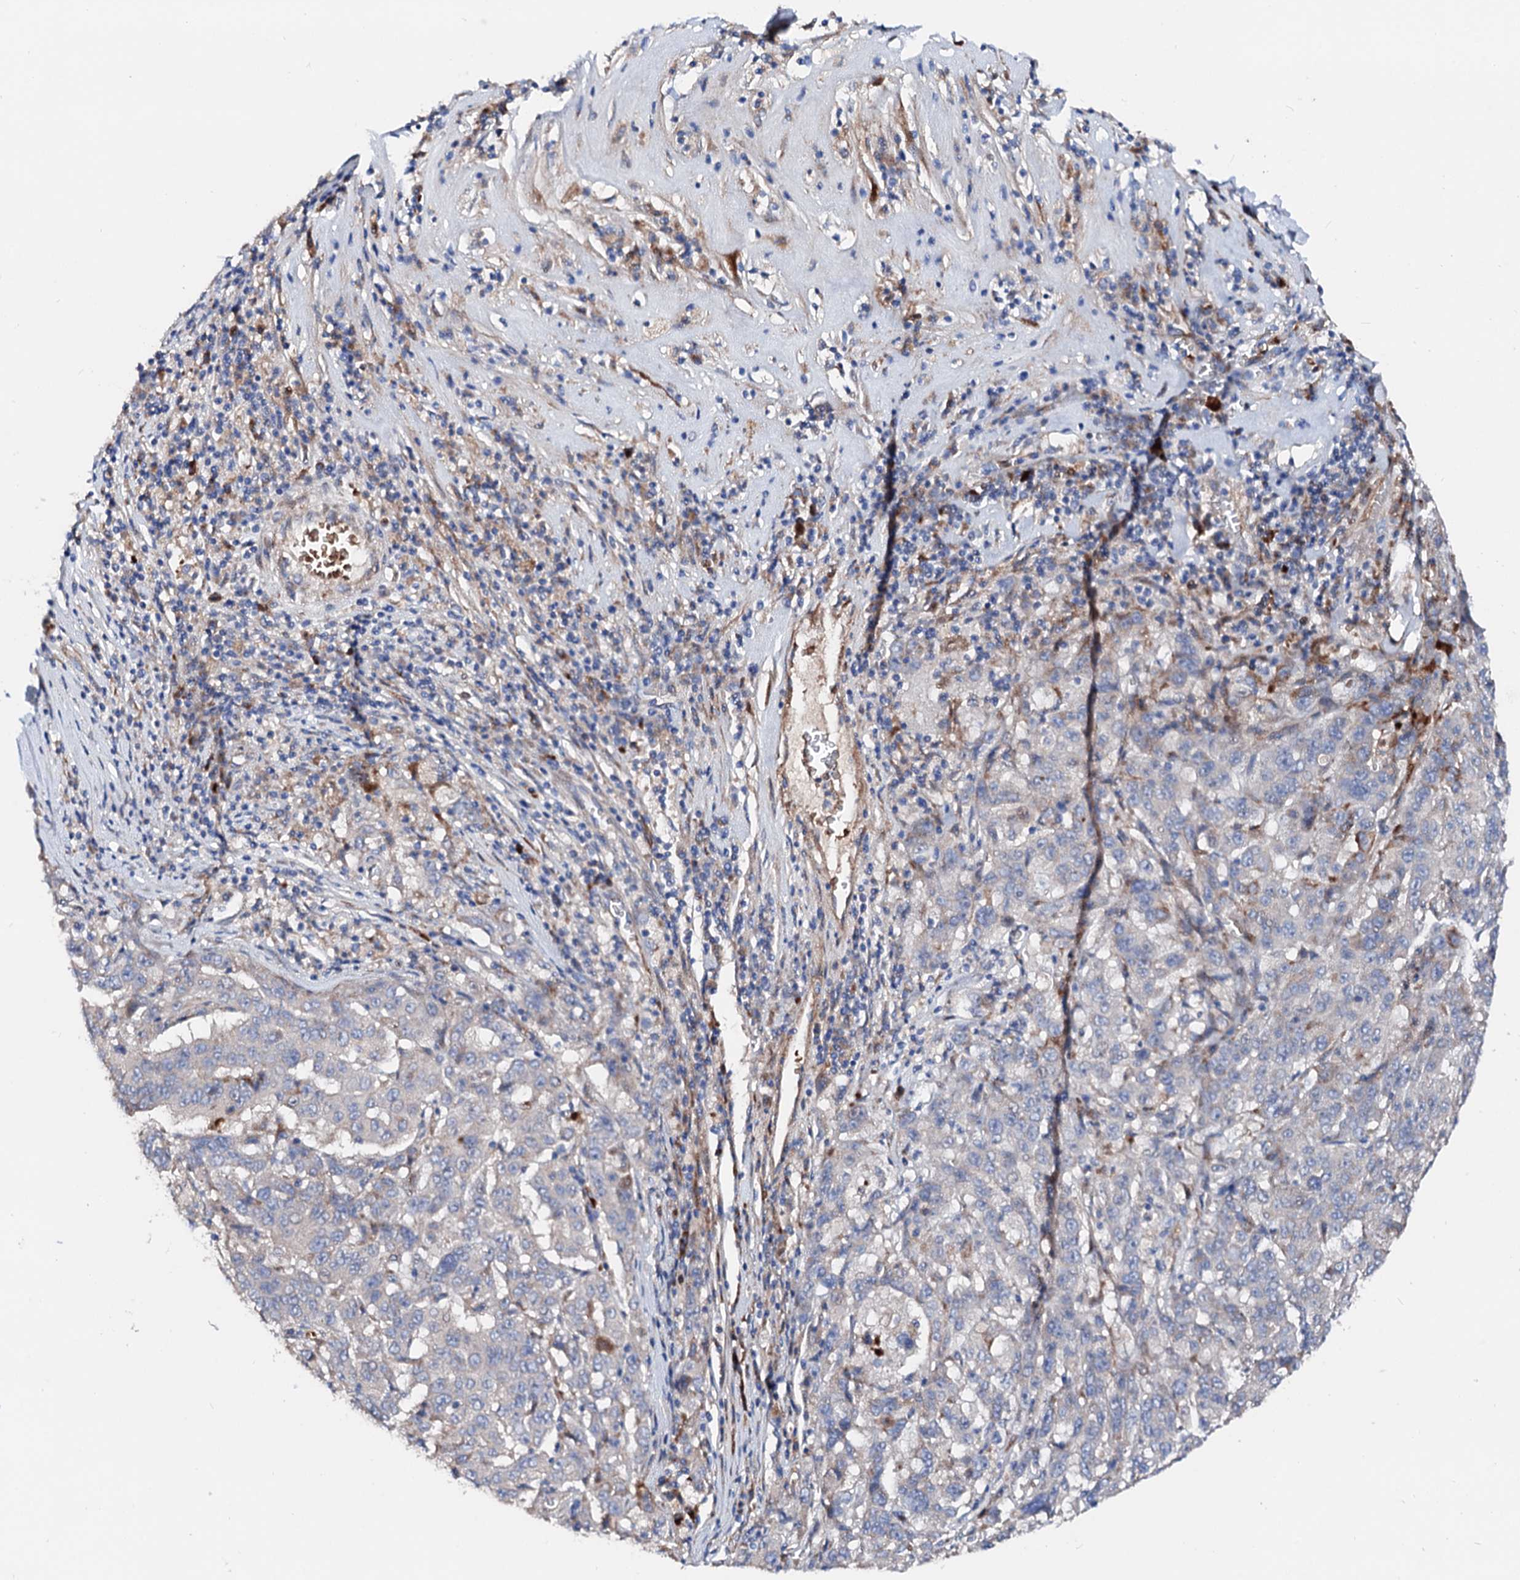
{"staining": {"intensity": "negative", "quantity": "none", "location": "none"}, "tissue": "pancreatic cancer", "cell_type": "Tumor cells", "image_type": "cancer", "snomed": [{"axis": "morphology", "description": "Adenocarcinoma, NOS"}, {"axis": "topography", "description": "Pancreas"}], "caption": "This photomicrograph is of adenocarcinoma (pancreatic) stained with IHC to label a protein in brown with the nuclei are counter-stained blue. There is no staining in tumor cells. (Stains: DAB immunohistochemistry with hematoxylin counter stain, Microscopy: brightfield microscopy at high magnification).", "gene": "SLC10A7", "patient": {"sex": "male", "age": 63}}